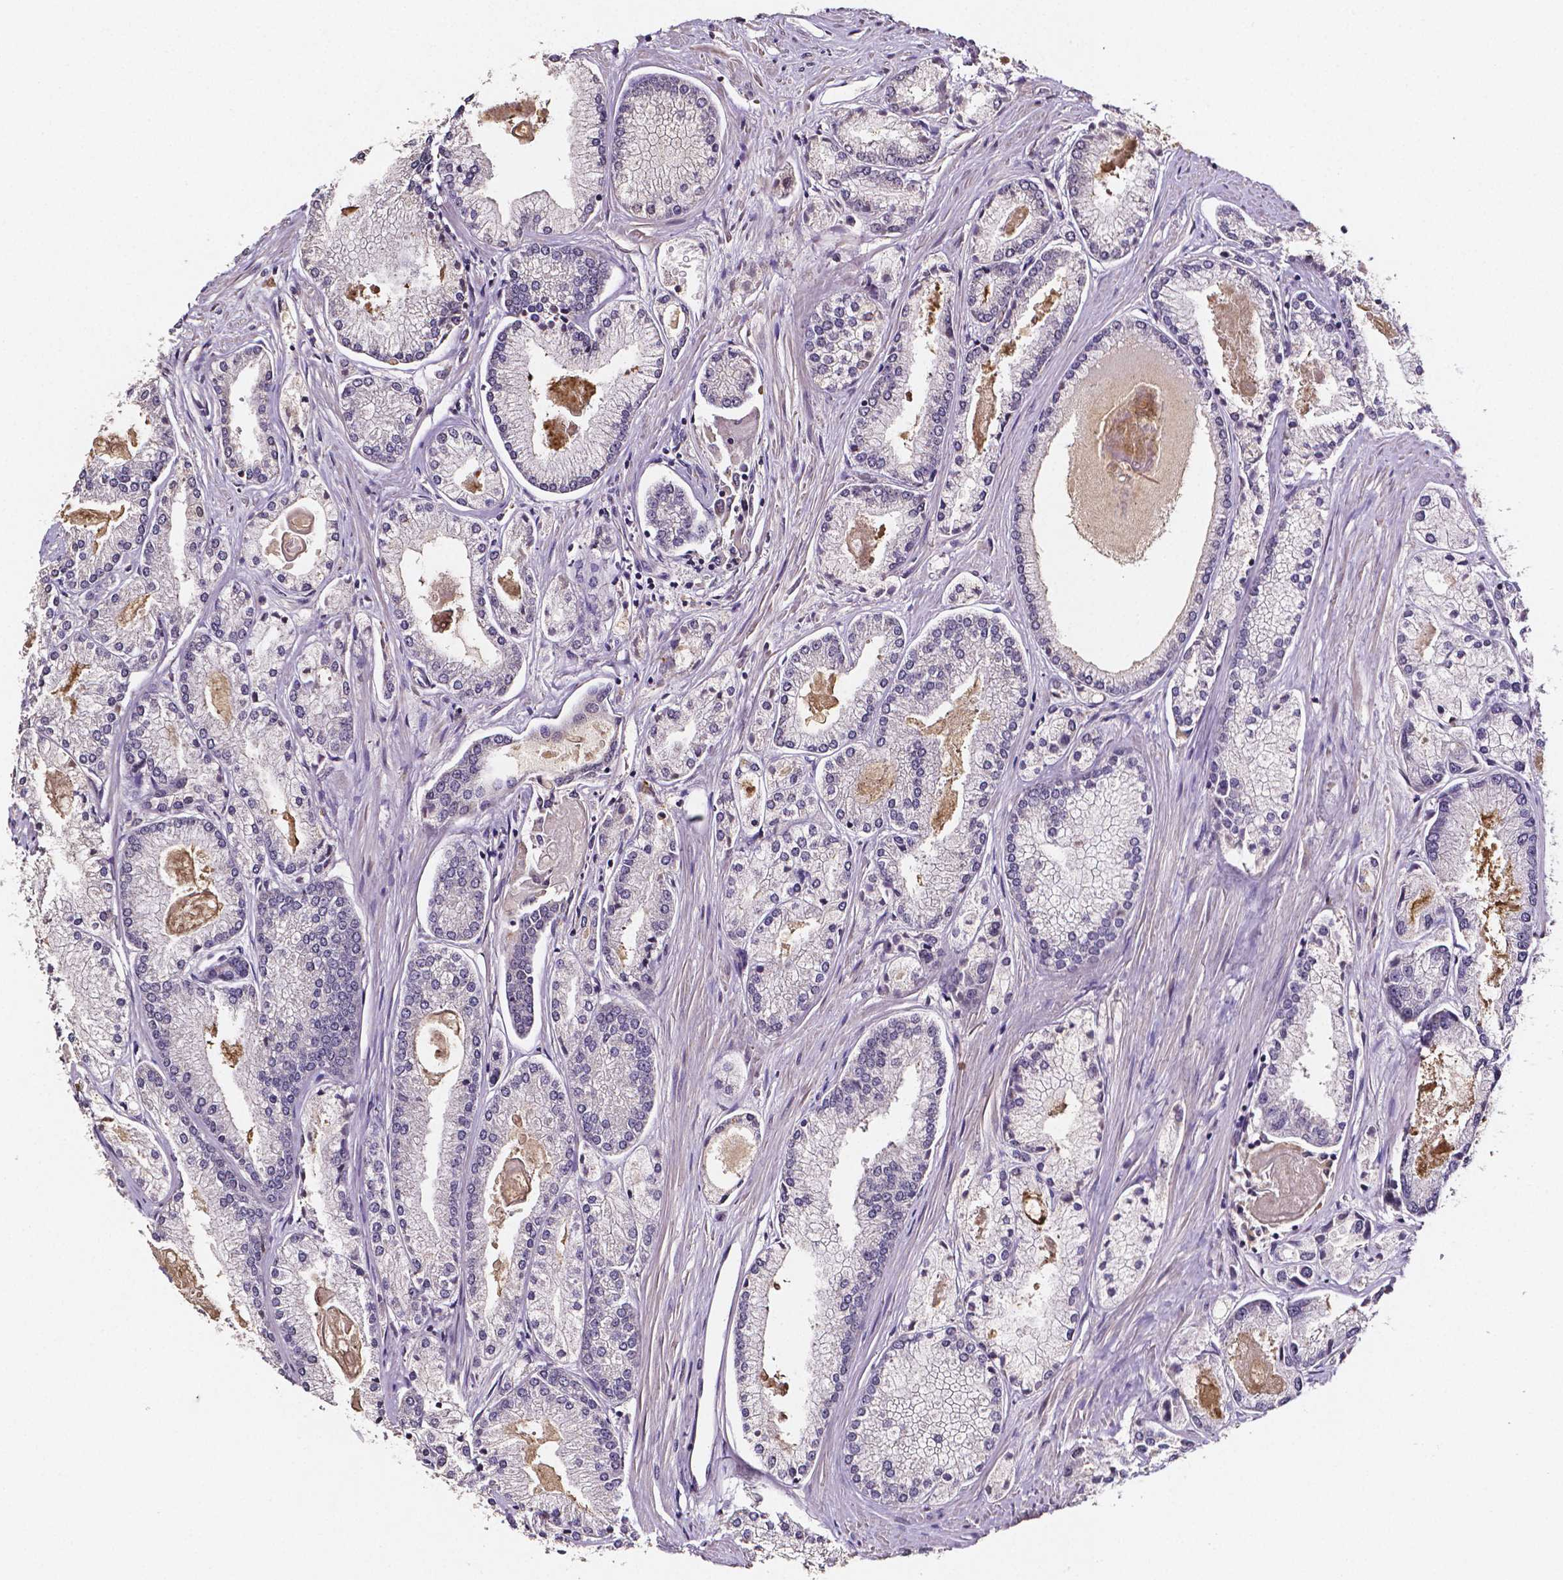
{"staining": {"intensity": "negative", "quantity": "none", "location": "none"}, "tissue": "prostate cancer", "cell_type": "Tumor cells", "image_type": "cancer", "snomed": [{"axis": "morphology", "description": "Adenocarcinoma, High grade"}, {"axis": "topography", "description": "Prostate"}], "caption": "The image displays no staining of tumor cells in prostate cancer (high-grade adenocarcinoma).", "gene": "NRGN", "patient": {"sex": "male", "age": 68}}